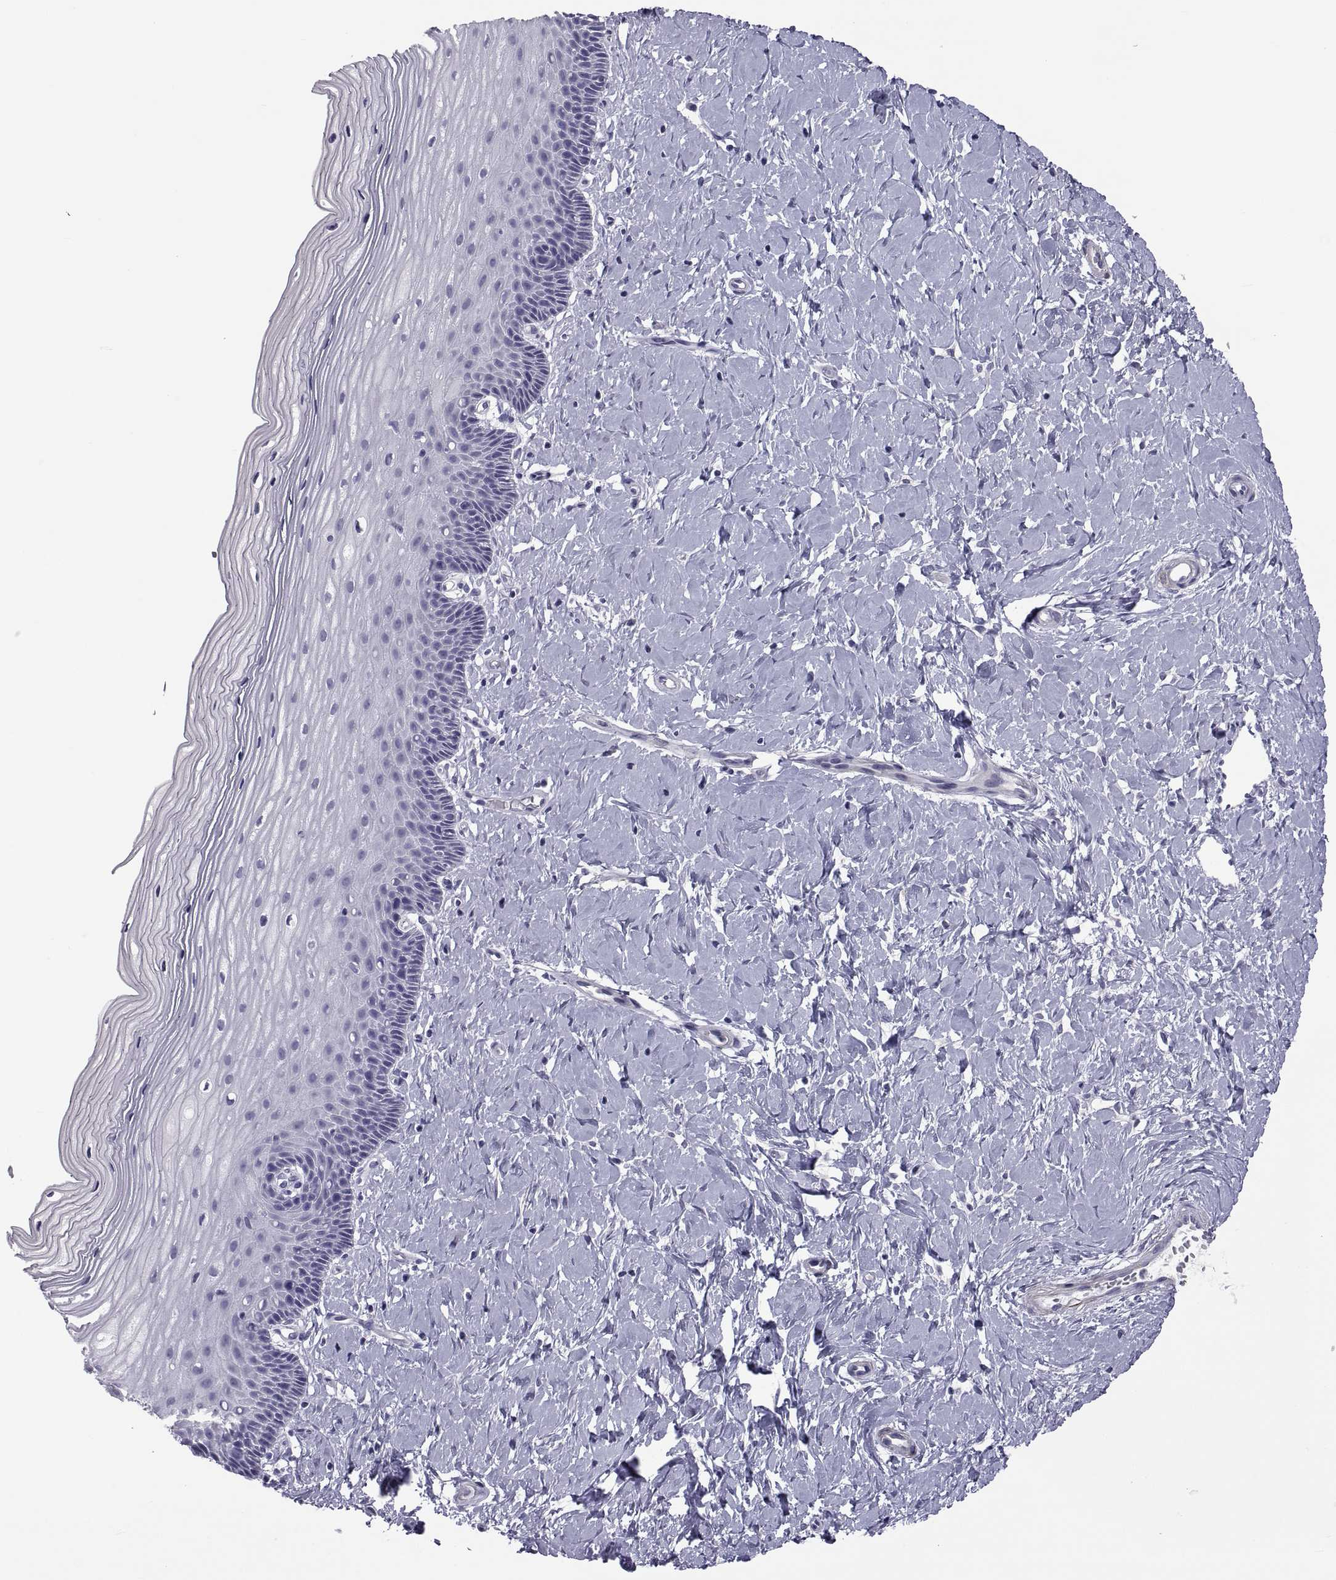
{"staining": {"intensity": "negative", "quantity": "none", "location": "none"}, "tissue": "cervix", "cell_type": "Glandular cells", "image_type": "normal", "snomed": [{"axis": "morphology", "description": "Normal tissue, NOS"}, {"axis": "topography", "description": "Cervix"}], "caption": "DAB immunohistochemical staining of normal human cervix reveals no significant staining in glandular cells.", "gene": "MAGEB1", "patient": {"sex": "female", "age": 37}}